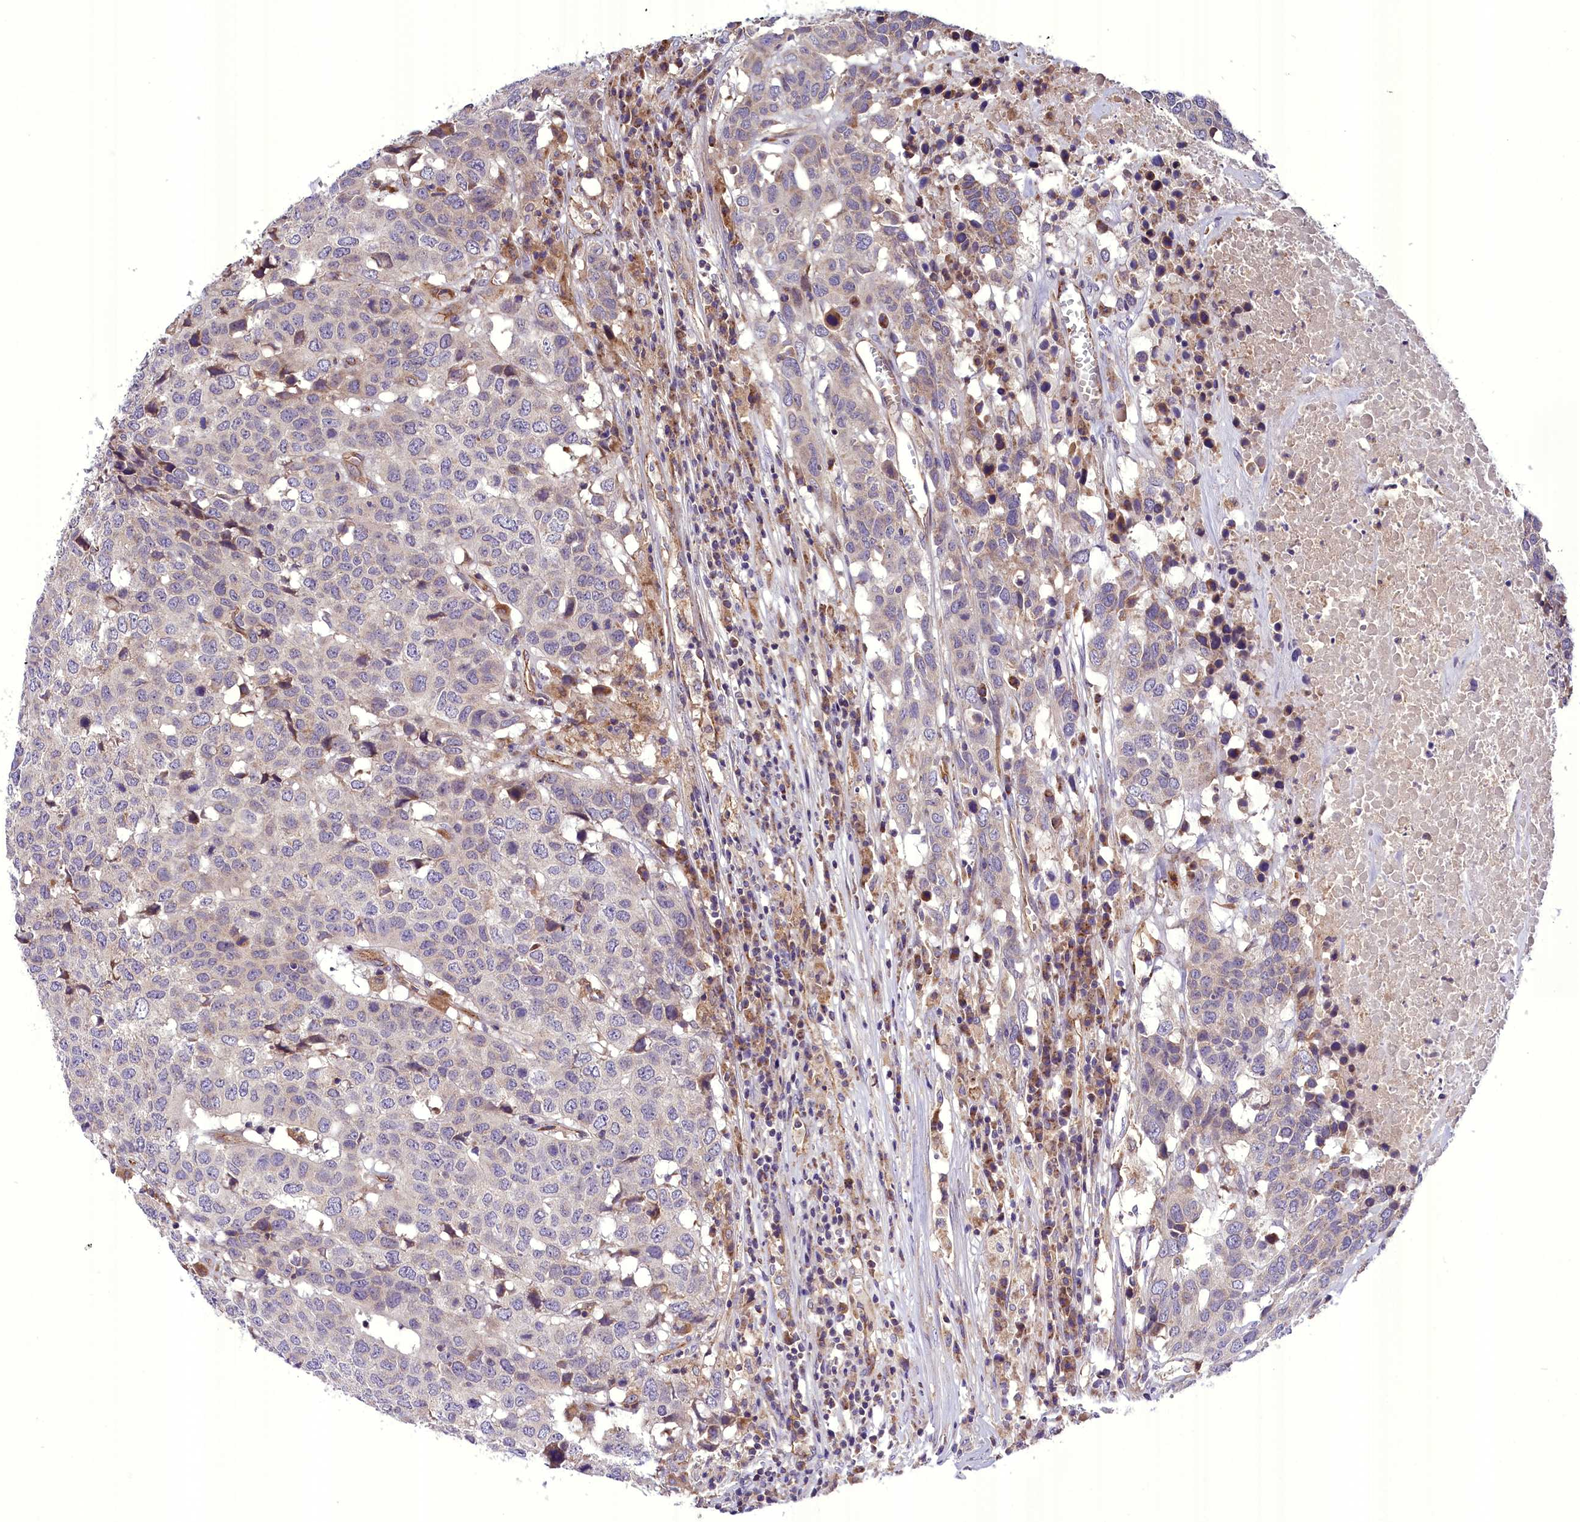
{"staining": {"intensity": "weak", "quantity": "<25%", "location": "cytoplasmic/membranous"}, "tissue": "head and neck cancer", "cell_type": "Tumor cells", "image_type": "cancer", "snomed": [{"axis": "morphology", "description": "Squamous cell carcinoma, NOS"}, {"axis": "topography", "description": "Head-Neck"}], "caption": "Protein analysis of head and neck cancer shows no significant staining in tumor cells. Nuclei are stained in blue.", "gene": "DNAJB9", "patient": {"sex": "male", "age": 66}}